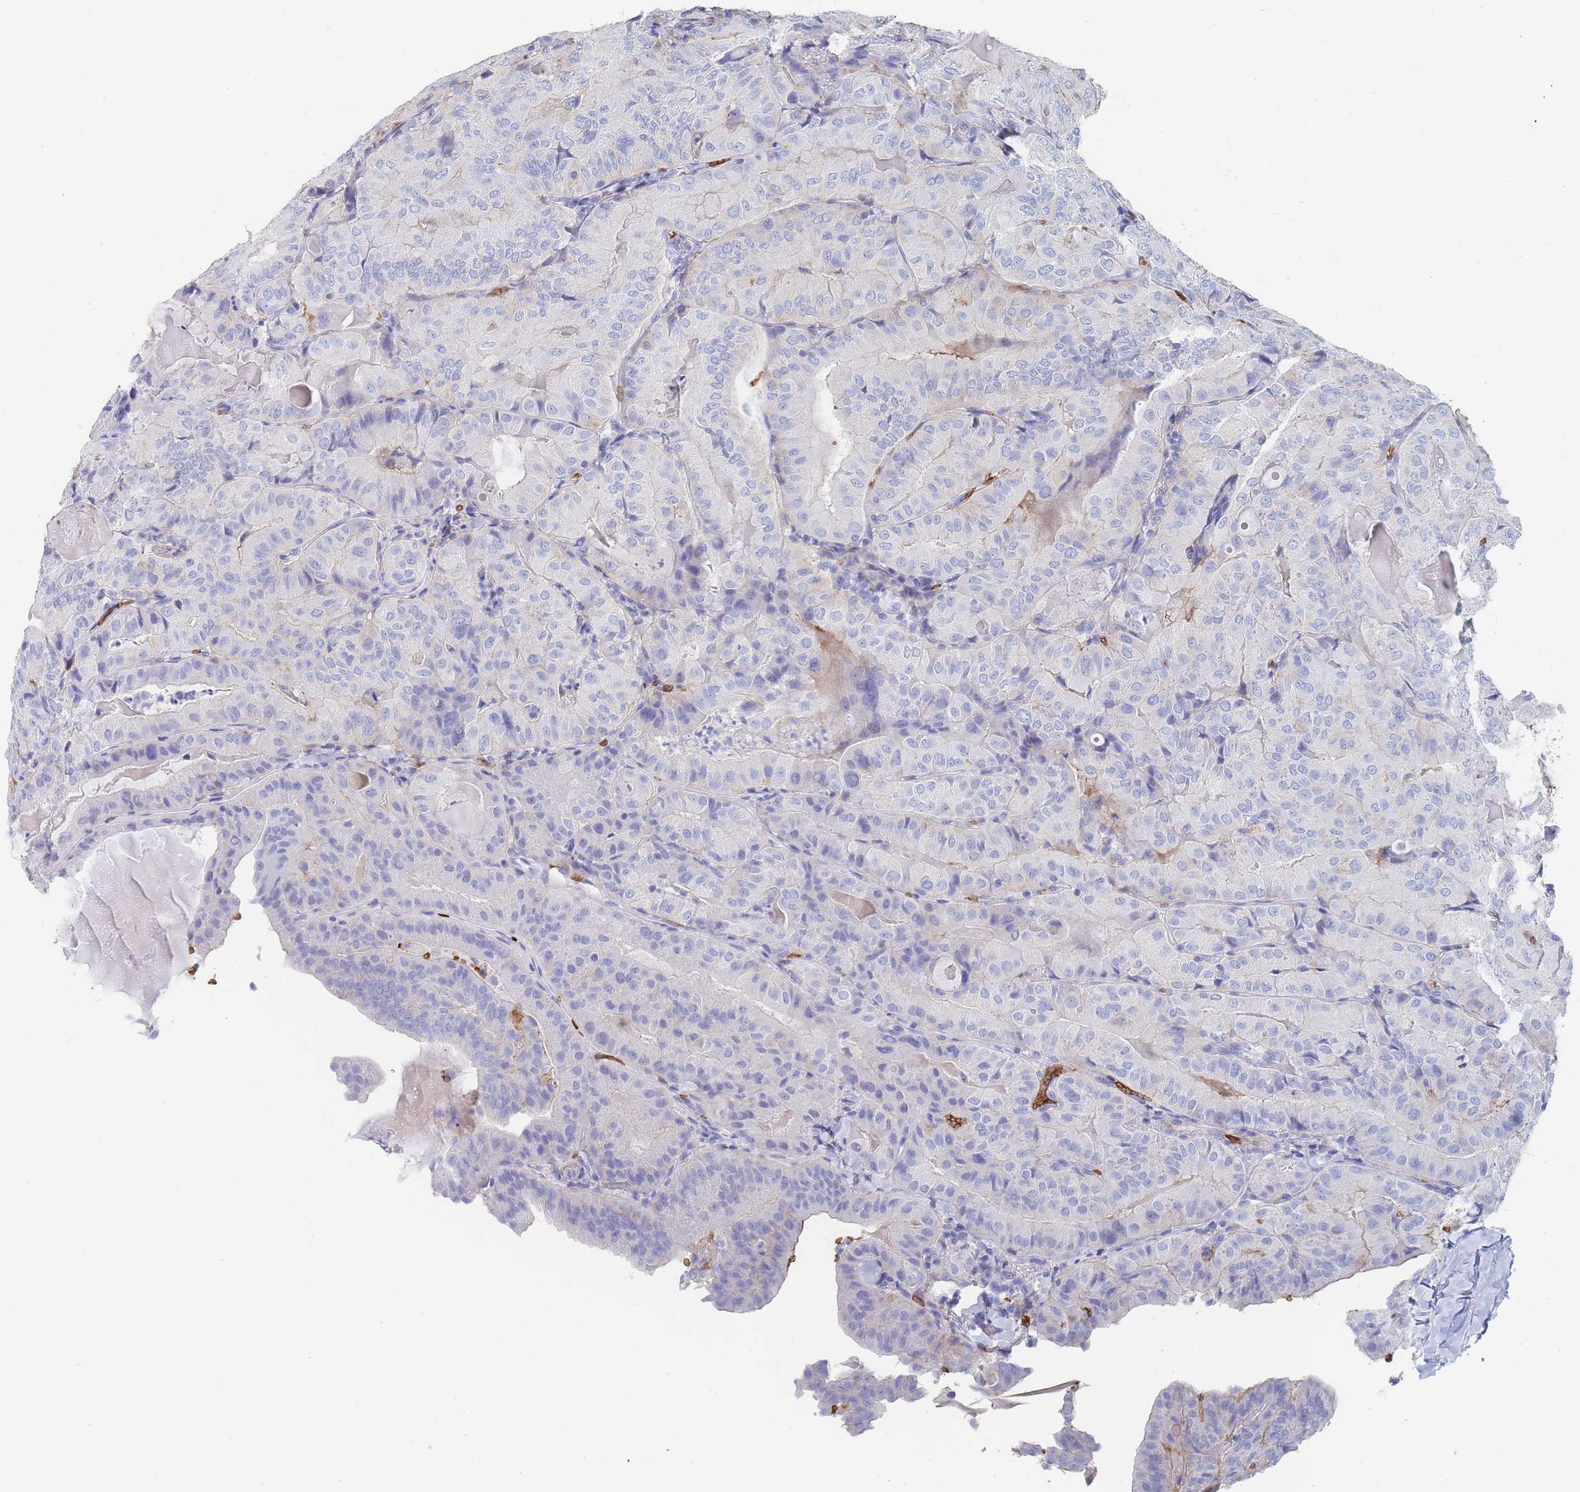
{"staining": {"intensity": "negative", "quantity": "none", "location": "none"}, "tissue": "thyroid cancer", "cell_type": "Tumor cells", "image_type": "cancer", "snomed": [{"axis": "morphology", "description": "Papillary adenocarcinoma, NOS"}, {"axis": "topography", "description": "Thyroid gland"}], "caption": "Thyroid papillary adenocarcinoma was stained to show a protein in brown. There is no significant positivity in tumor cells. (DAB (3,3'-diaminobenzidine) immunohistochemistry (IHC) with hematoxylin counter stain).", "gene": "SLC2A1", "patient": {"sex": "female", "age": 68}}